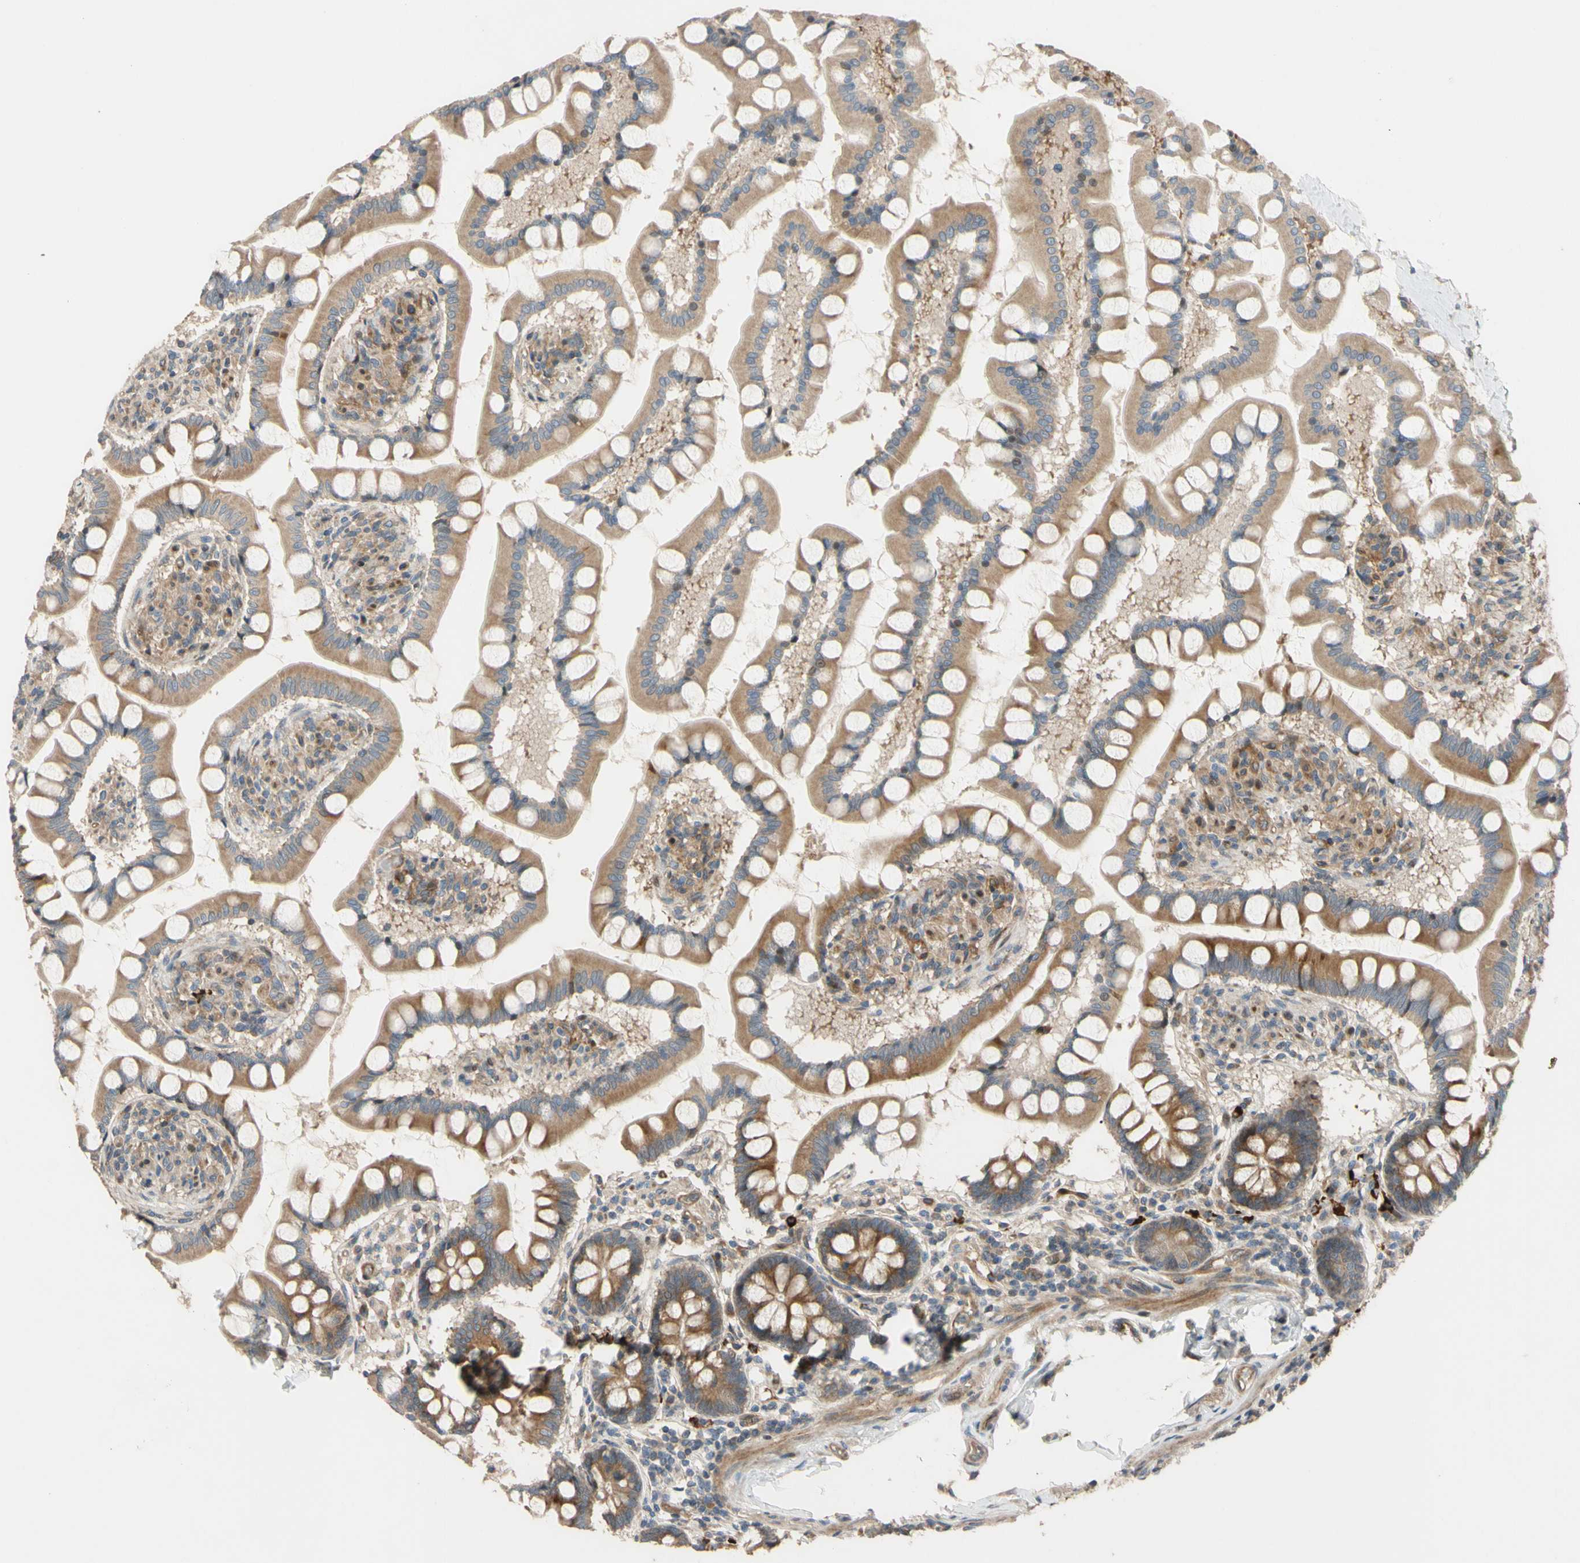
{"staining": {"intensity": "moderate", "quantity": ">75%", "location": "cytoplasmic/membranous"}, "tissue": "small intestine", "cell_type": "Glandular cells", "image_type": "normal", "snomed": [{"axis": "morphology", "description": "Normal tissue, NOS"}, {"axis": "topography", "description": "Small intestine"}], "caption": "The histopathology image reveals staining of benign small intestine, revealing moderate cytoplasmic/membranous protein staining (brown color) within glandular cells.", "gene": "SPTLC1", "patient": {"sex": "male", "age": 41}}